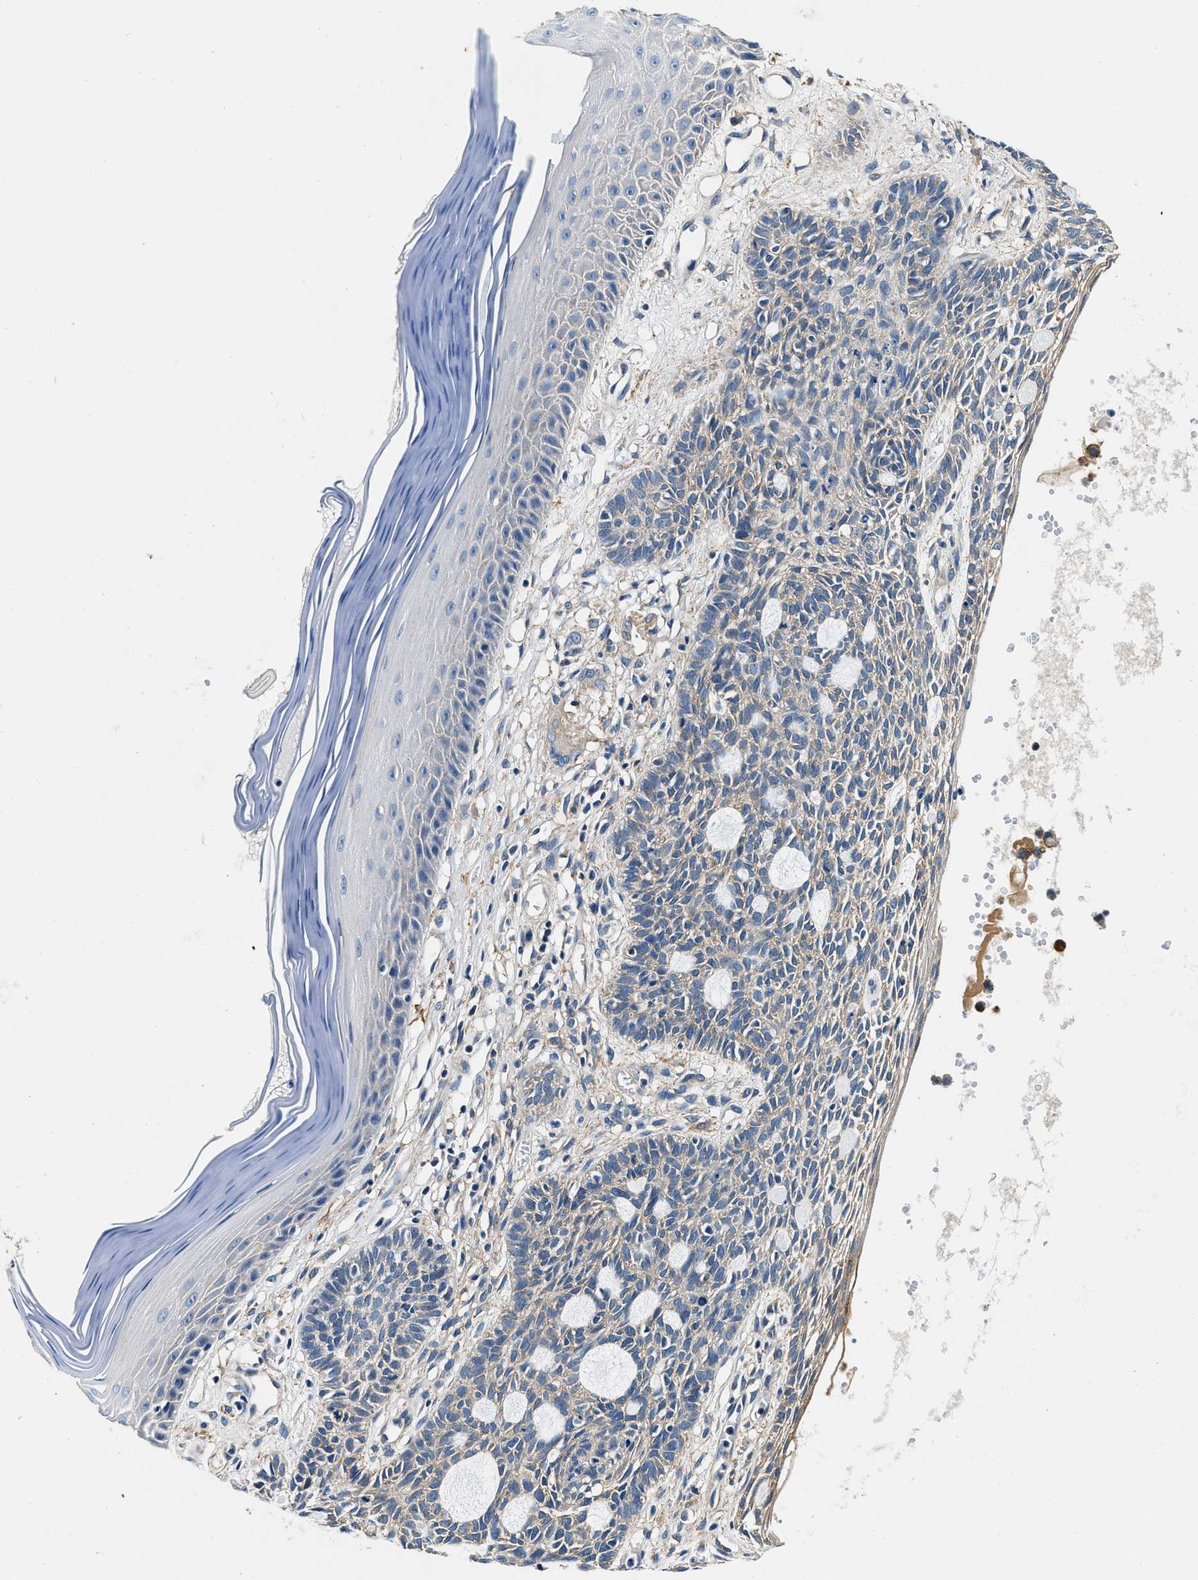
{"staining": {"intensity": "weak", "quantity": "<25%", "location": "cytoplasmic/membranous"}, "tissue": "skin cancer", "cell_type": "Tumor cells", "image_type": "cancer", "snomed": [{"axis": "morphology", "description": "Basal cell carcinoma"}, {"axis": "topography", "description": "Skin"}], "caption": "IHC photomicrograph of neoplastic tissue: human skin cancer (basal cell carcinoma) stained with DAB (3,3'-diaminobenzidine) demonstrates no significant protein expression in tumor cells.", "gene": "ZFAND3", "patient": {"sex": "male", "age": 67}}